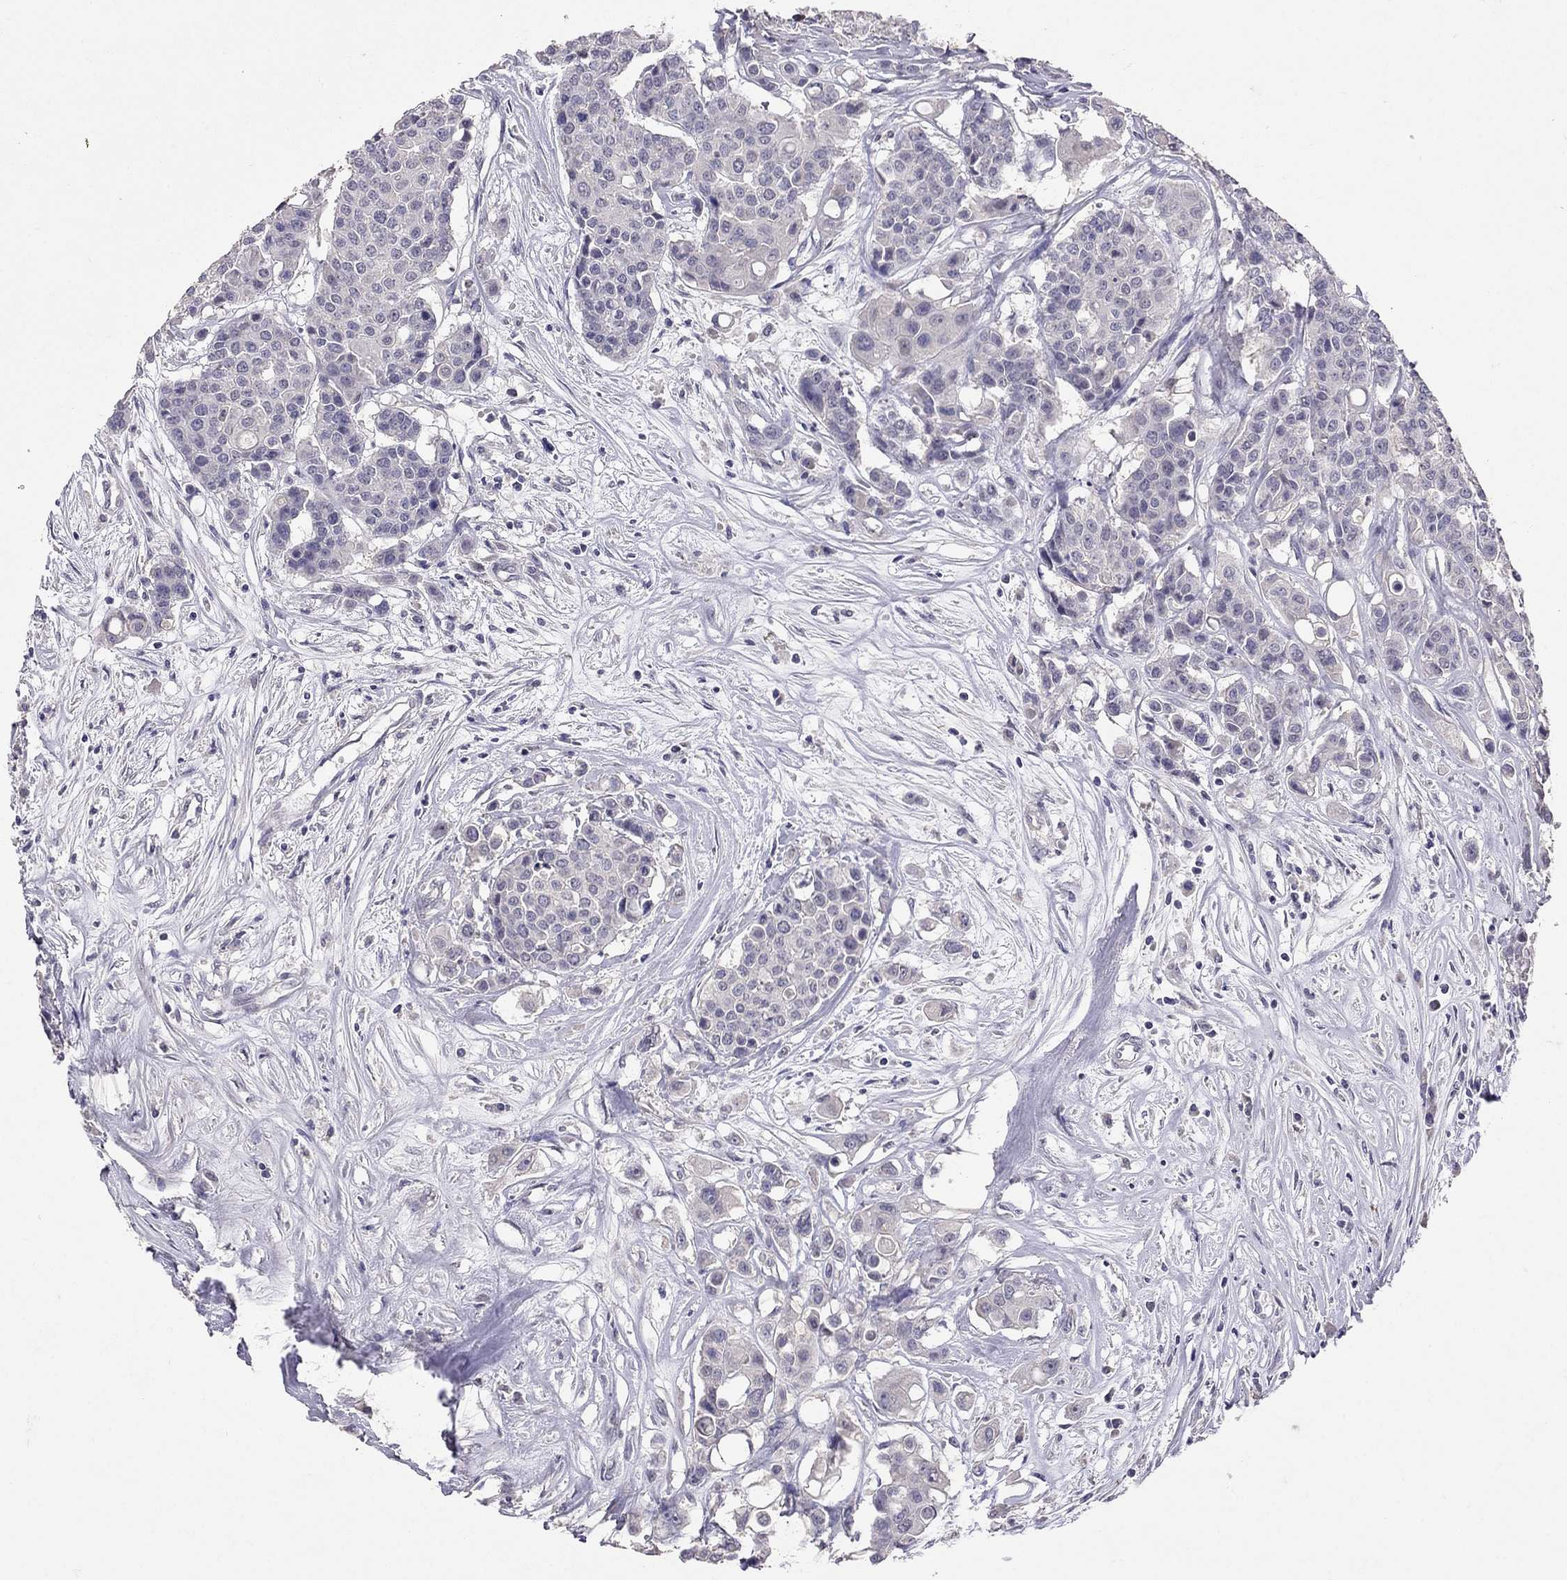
{"staining": {"intensity": "negative", "quantity": "none", "location": "none"}, "tissue": "carcinoid", "cell_type": "Tumor cells", "image_type": "cancer", "snomed": [{"axis": "morphology", "description": "Carcinoid, malignant, NOS"}, {"axis": "topography", "description": "Colon"}], "caption": "IHC photomicrograph of neoplastic tissue: human carcinoid stained with DAB reveals no significant protein positivity in tumor cells.", "gene": "FST", "patient": {"sex": "male", "age": 81}}